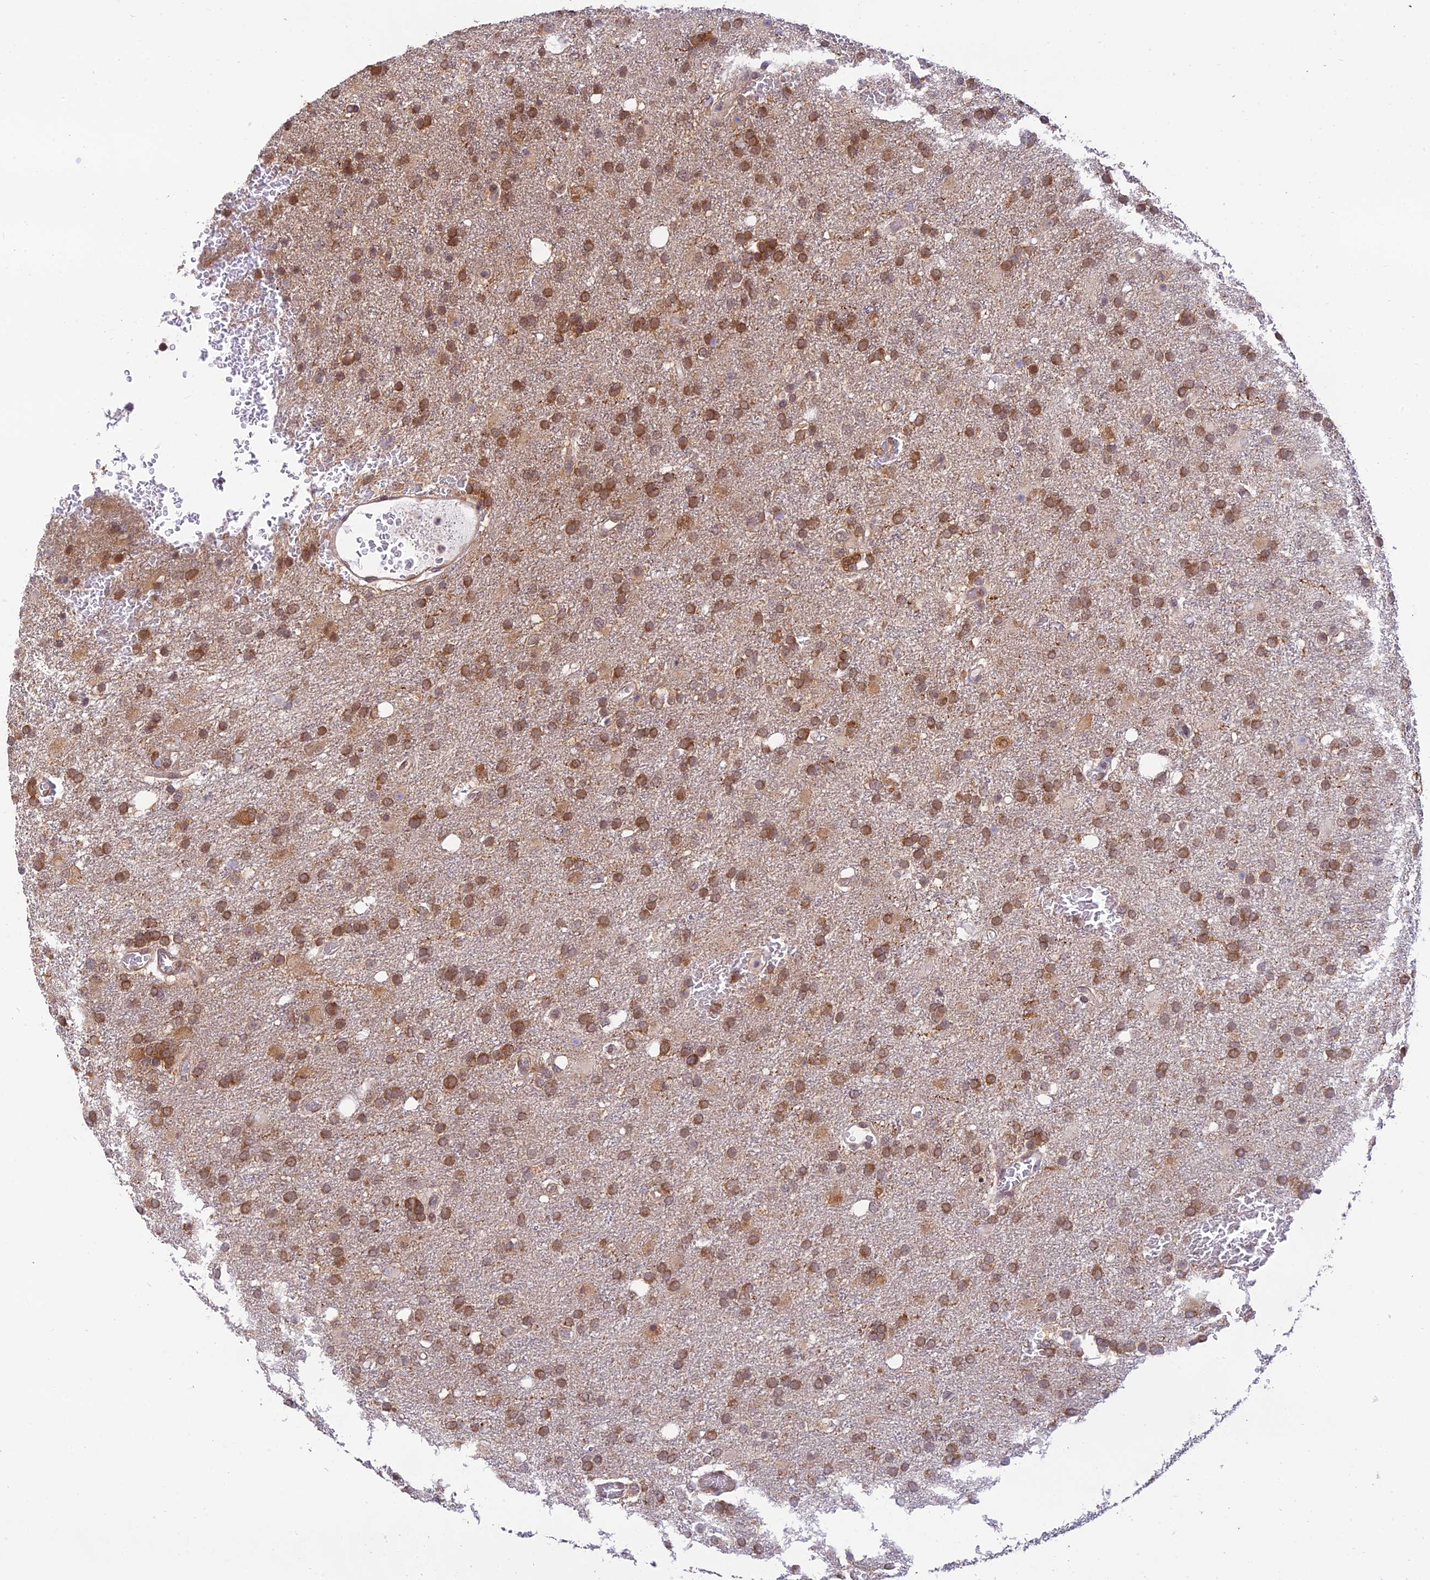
{"staining": {"intensity": "moderate", "quantity": ">75%", "location": "cytoplasmic/membranous"}, "tissue": "glioma", "cell_type": "Tumor cells", "image_type": "cancer", "snomed": [{"axis": "morphology", "description": "Glioma, malignant, High grade"}, {"axis": "topography", "description": "Brain"}], "caption": "Glioma stained with a brown dye reveals moderate cytoplasmic/membranous positive staining in approximately >75% of tumor cells.", "gene": "SKIC8", "patient": {"sex": "female", "age": 74}}